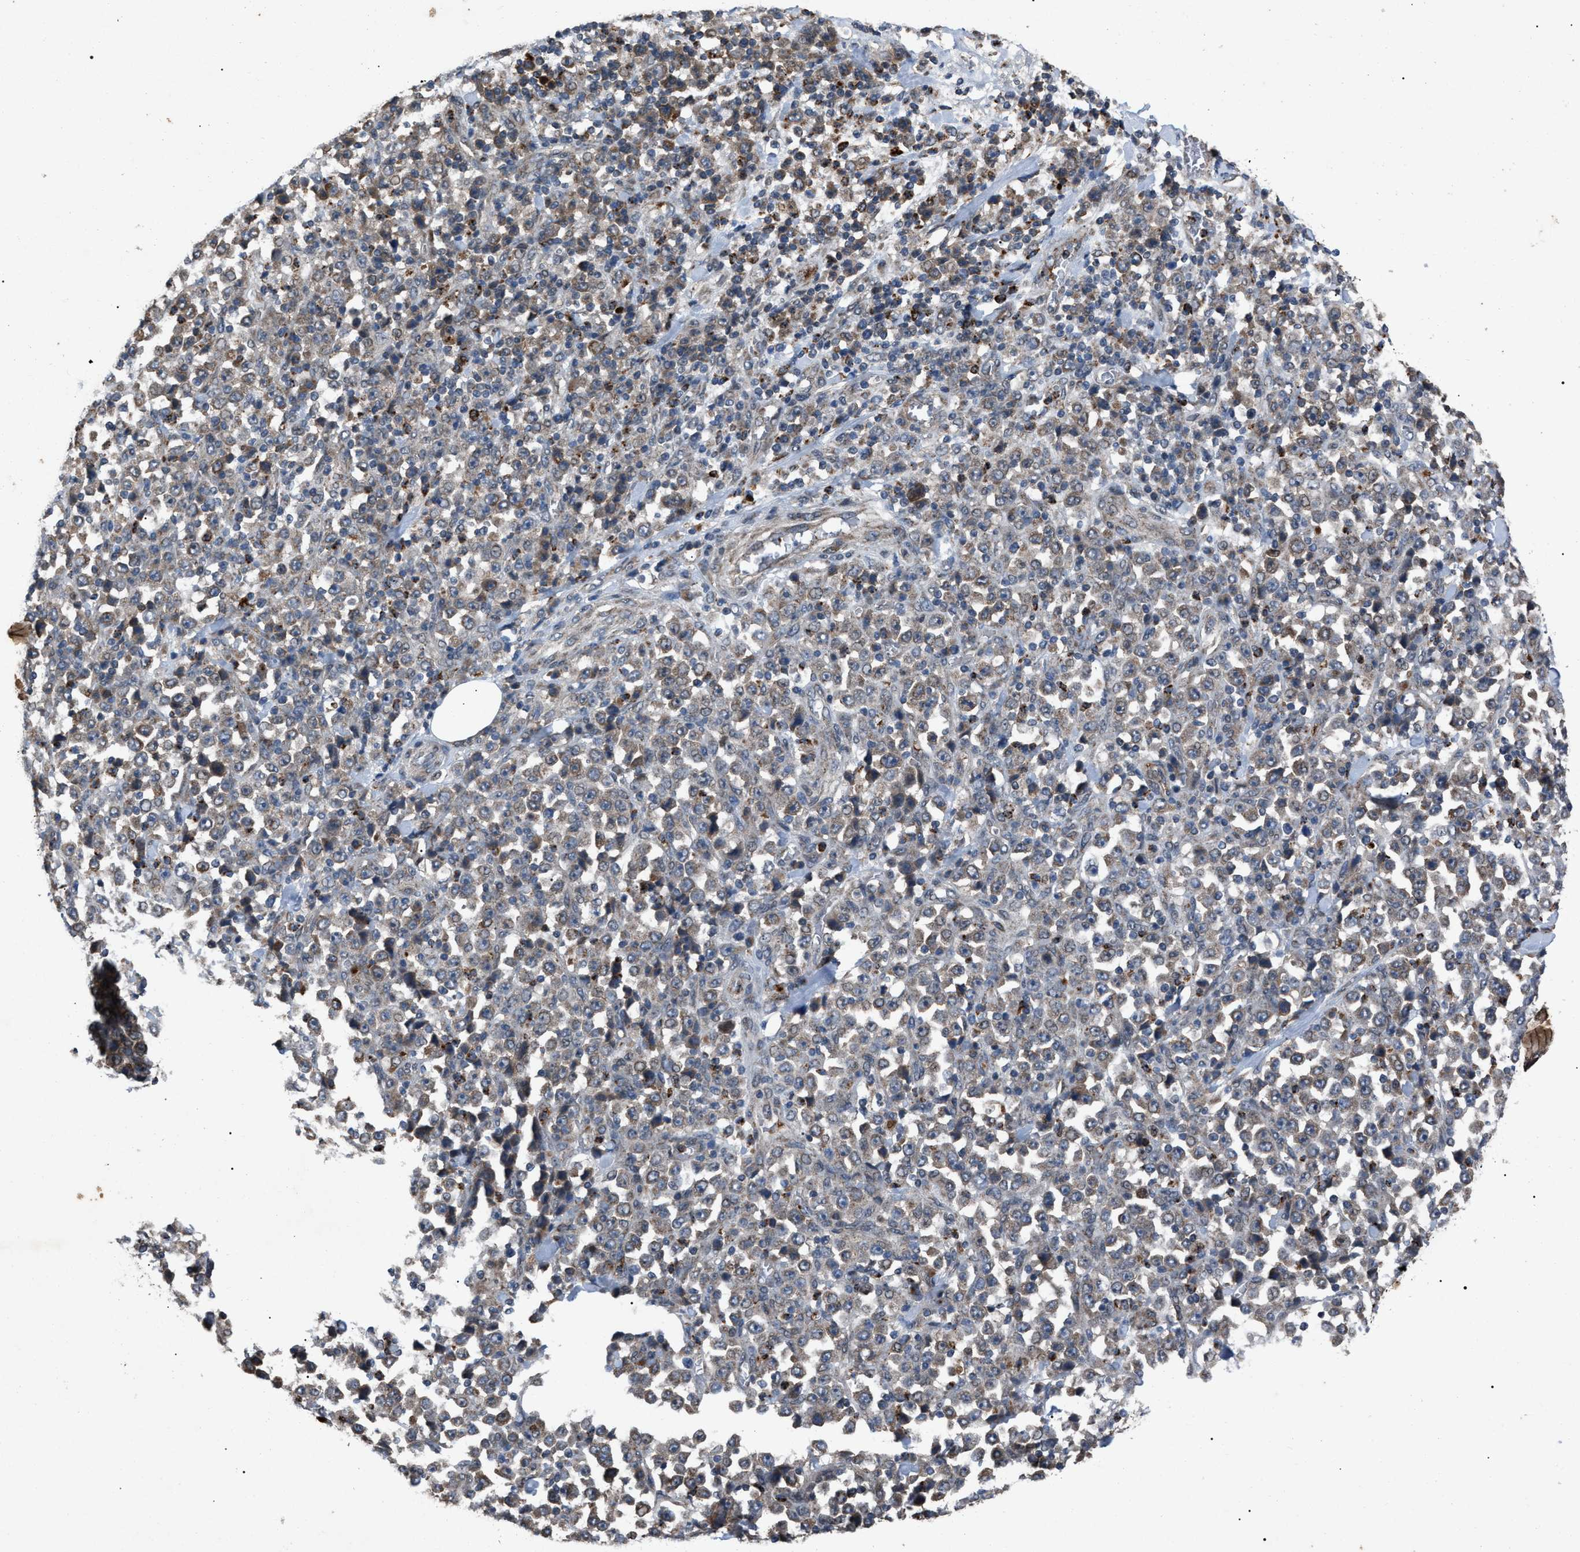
{"staining": {"intensity": "moderate", "quantity": "<25%", "location": "cytoplasmic/membranous"}, "tissue": "stomach cancer", "cell_type": "Tumor cells", "image_type": "cancer", "snomed": [{"axis": "morphology", "description": "Normal tissue, NOS"}, {"axis": "morphology", "description": "Adenocarcinoma, NOS"}, {"axis": "topography", "description": "Stomach, upper"}, {"axis": "topography", "description": "Stomach"}], "caption": "Protein staining of stomach cancer (adenocarcinoma) tissue shows moderate cytoplasmic/membranous positivity in about <25% of tumor cells.", "gene": "ZFAND2A", "patient": {"sex": "male", "age": 59}}